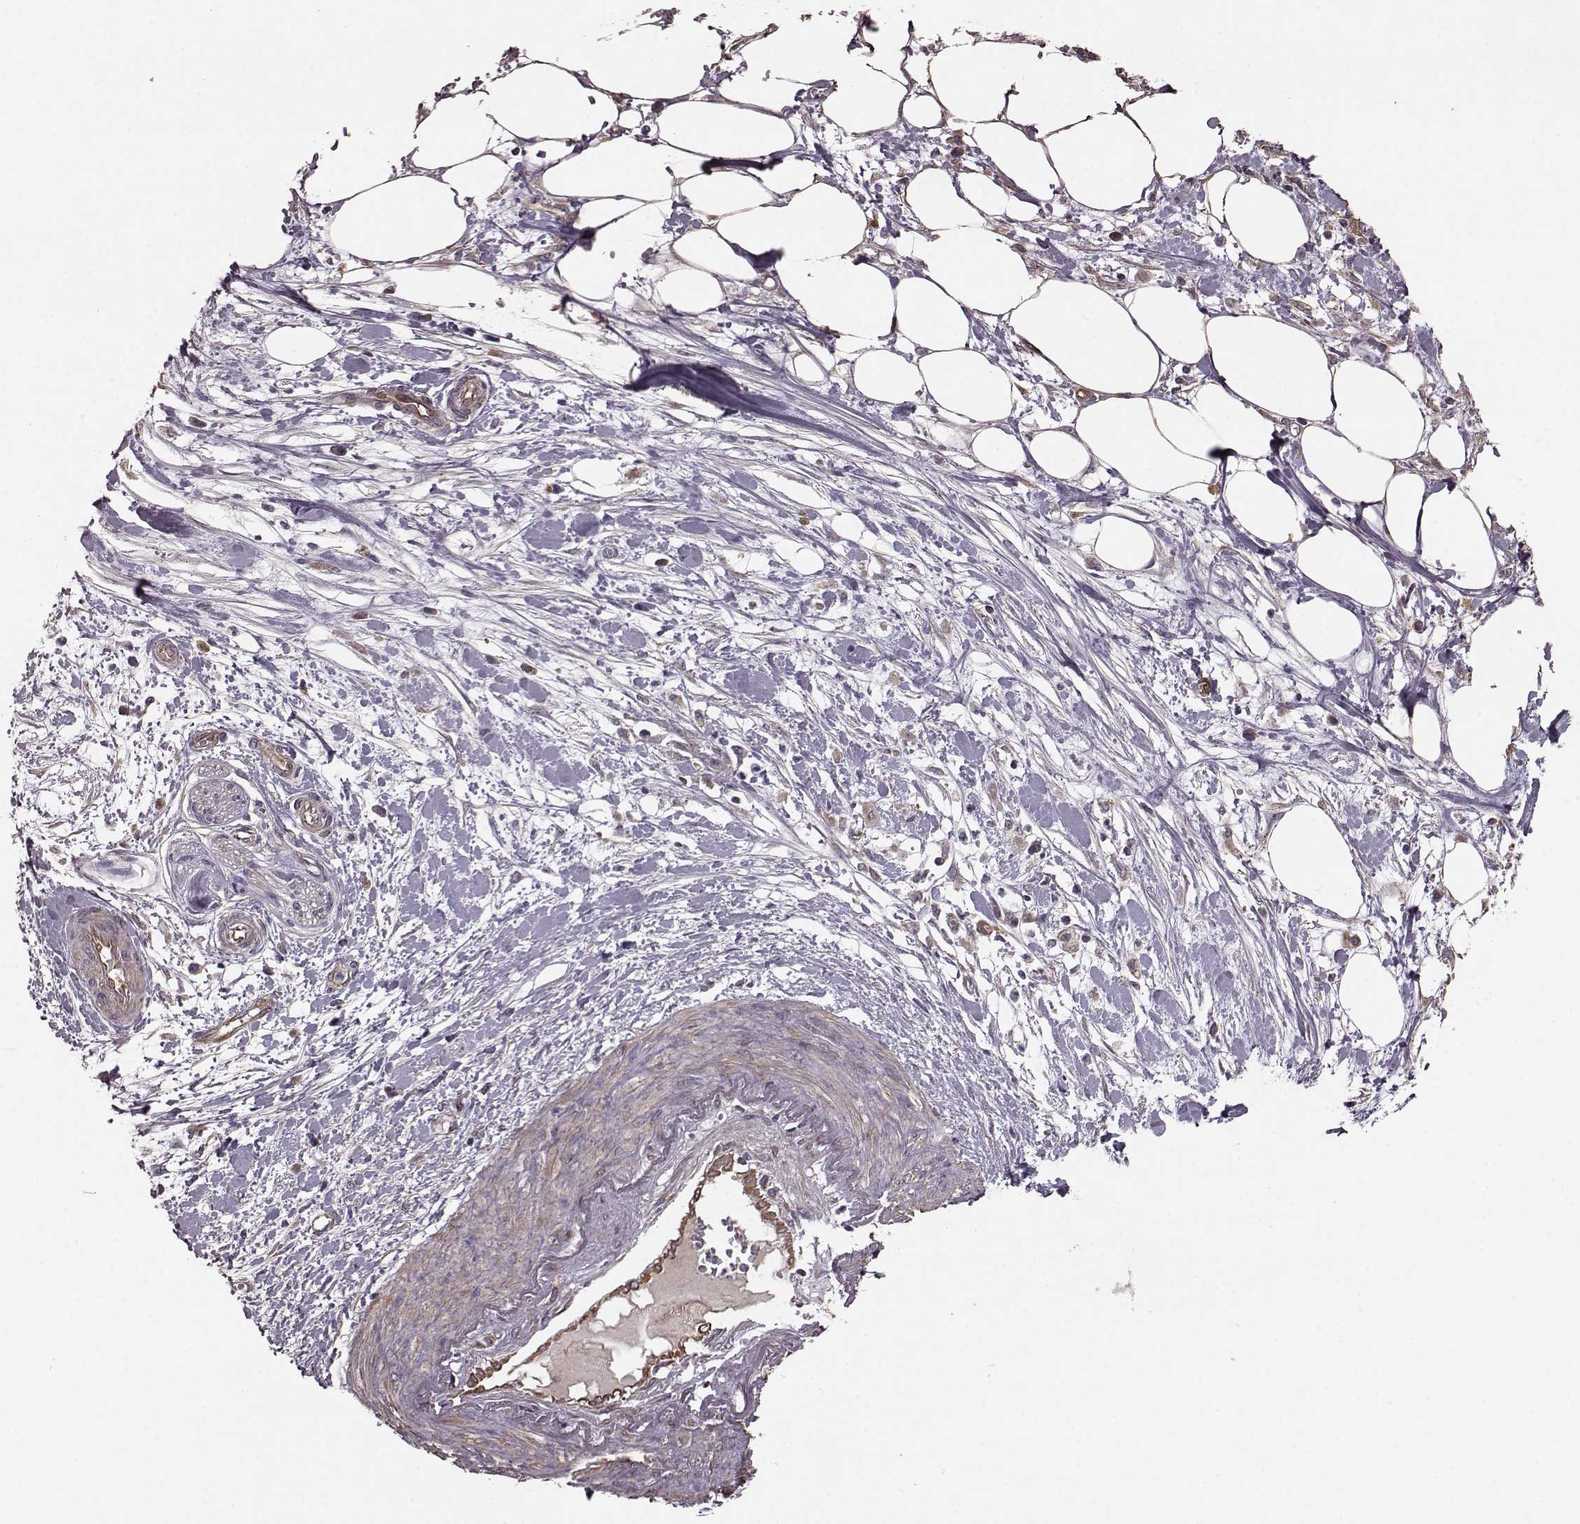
{"staining": {"intensity": "negative", "quantity": "none", "location": "none"}, "tissue": "pancreatic cancer", "cell_type": "Tumor cells", "image_type": "cancer", "snomed": [{"axis": "morphology", "description": "Normal tissue, NOS"}, {"axis": "morphology", "description": "Adenocarcinoma, NOS"}, {"axis": "topography", "description": "Lymph node"}, {"axis": "topography", "description": "Pancreas"}], "caption": "IHC of pancreatic cancer demonstrates no positivity in tumor cells.", "gene": "NTF3", "patient": {"sex": "female", "age": 58}}